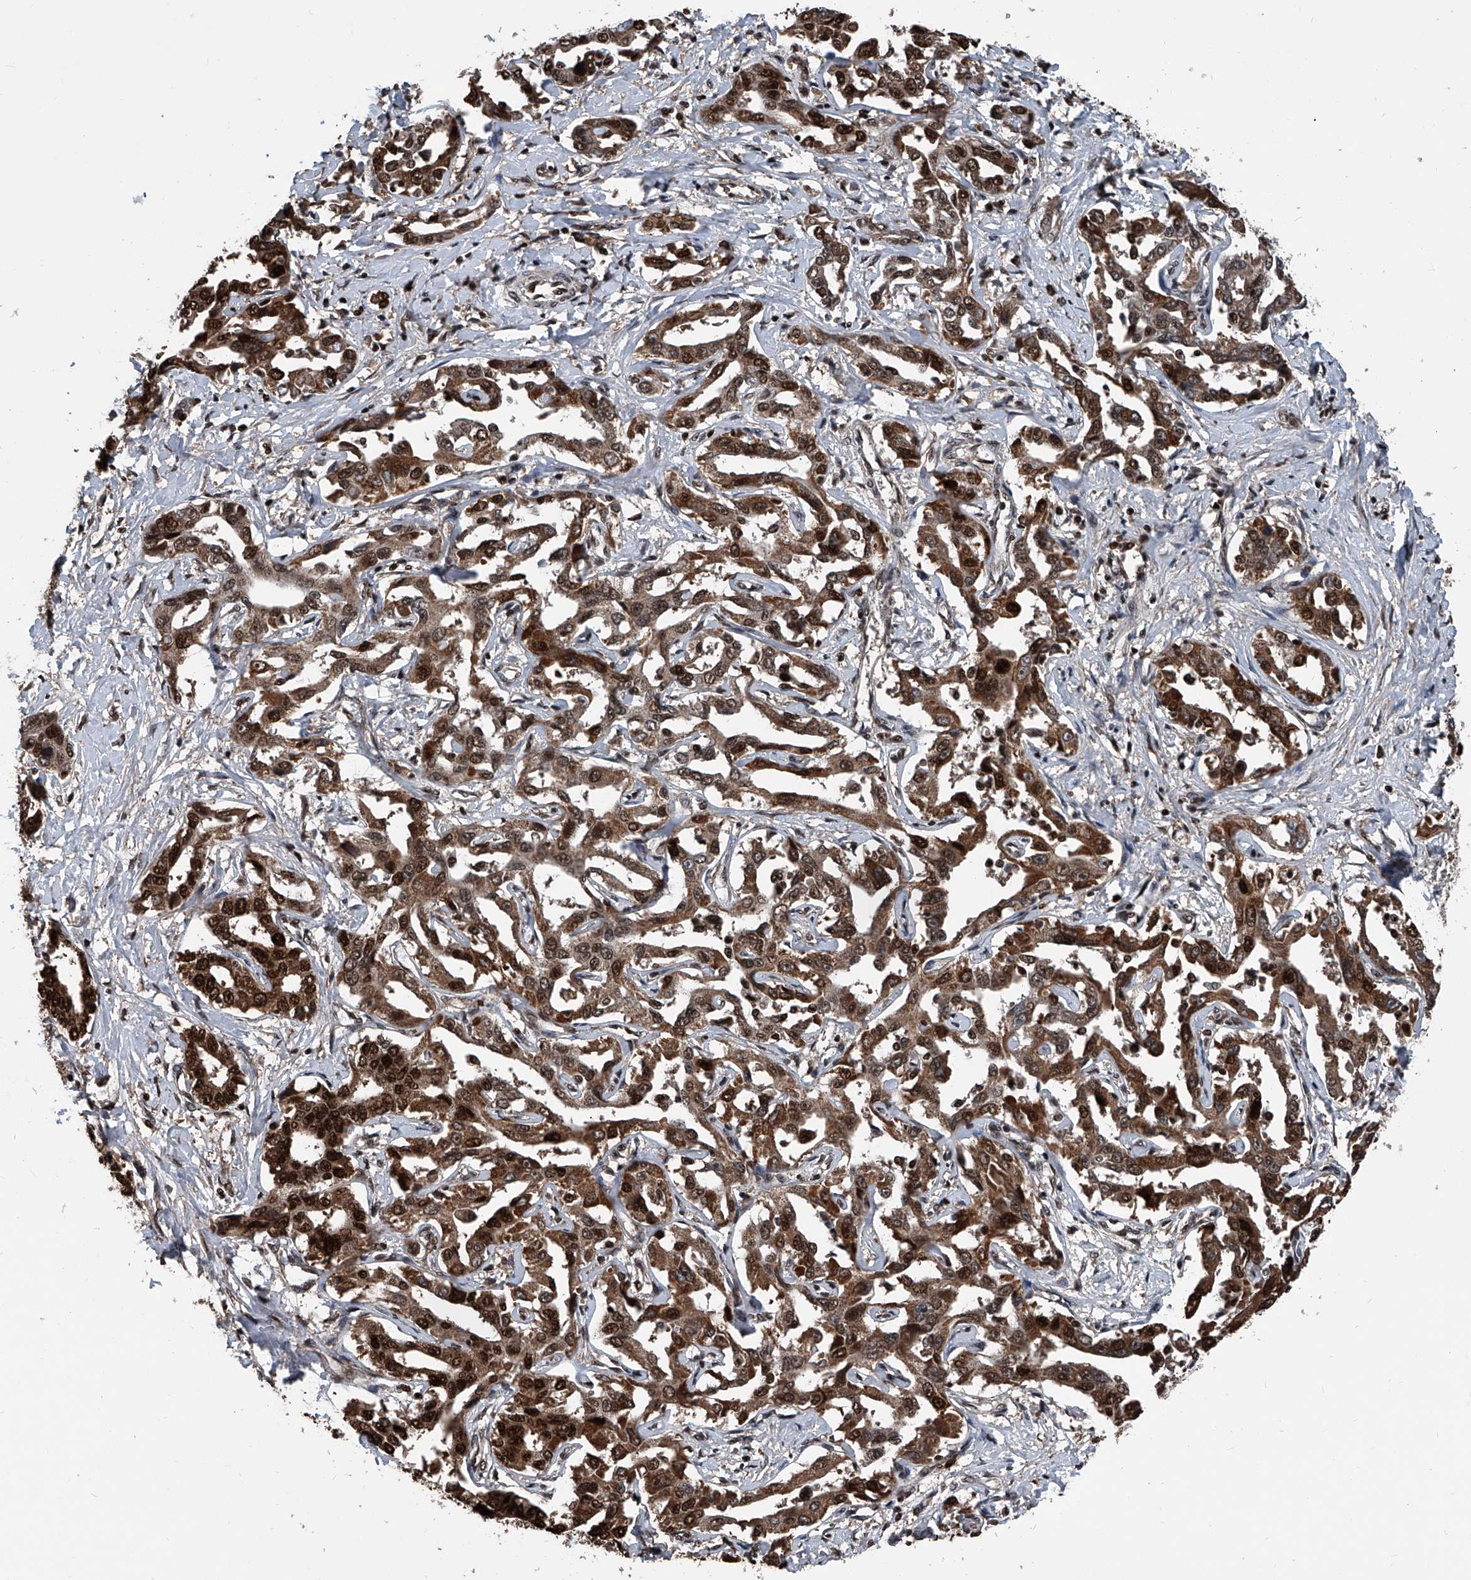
{"staining": {"intensity": "strong", "quantity": ">75%", "location": "cytoplasmic/membranous,nuclear"}, "tissue": "liver cancer", "cell_type": "Tumor cells", "image_type": "cancer", "snomed": [{"axis": "morphology", "description": "Cholangiocarcinoma"}, {"axis": "topography", "description": "Liver"}], "caption": "DAB (3,3'-diaminobenzidine) immunohistochemical staining of liver cholangiocarcinoma demonstrates strong cytoplasmic/membranous and nuclear protein expression in approximately >75% of tumor cells. Using DAB (3,3'-diaminobenzidine) (brown) and hematoxylin (blue) stains, captured at high magnification using brightfield microscopy.", "gene": "FKBP5", "patient": {"sex": "male", "age": 59}}